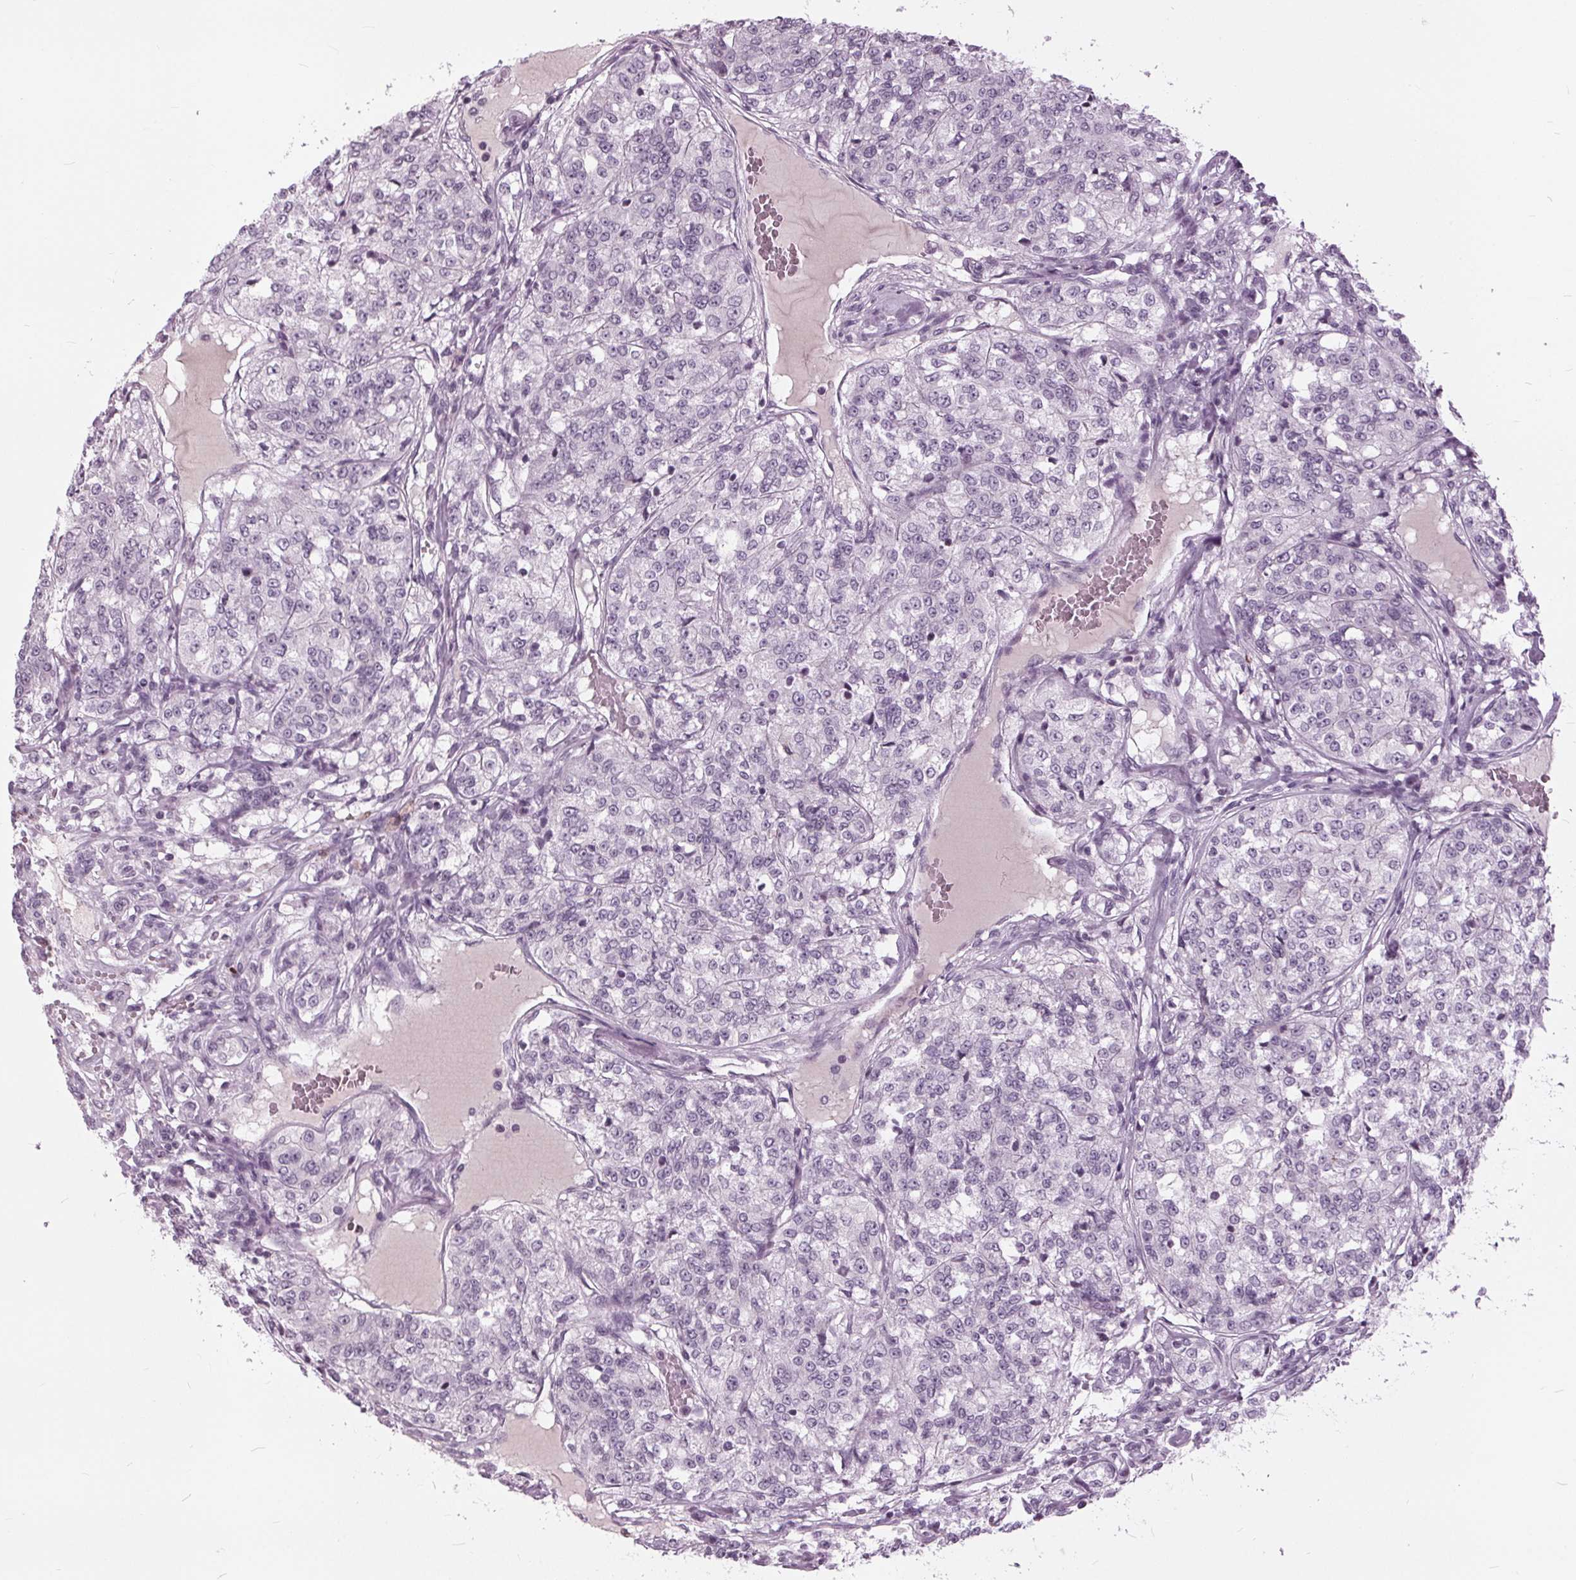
{"staining": {"intensity": "negative", "quantity": "none", "location": "none"}, "tissue": "renal cancer", "cell_type": "Tumor cells", "image_type": "cancer", "snomed": [{"axis": "morphology", "description": "Adenocarcinoma, NOS"}, {"axis": "topography", "description": "Kidney"}], "caption": "Immunohistochemistry of renal cancer reveals no positivity in tumor cells. (Immunohistochemistry, brightfield microscopy, high magnification).", "gene": "SLC9A4", "patient": {"sex": "female", "age": 63}}